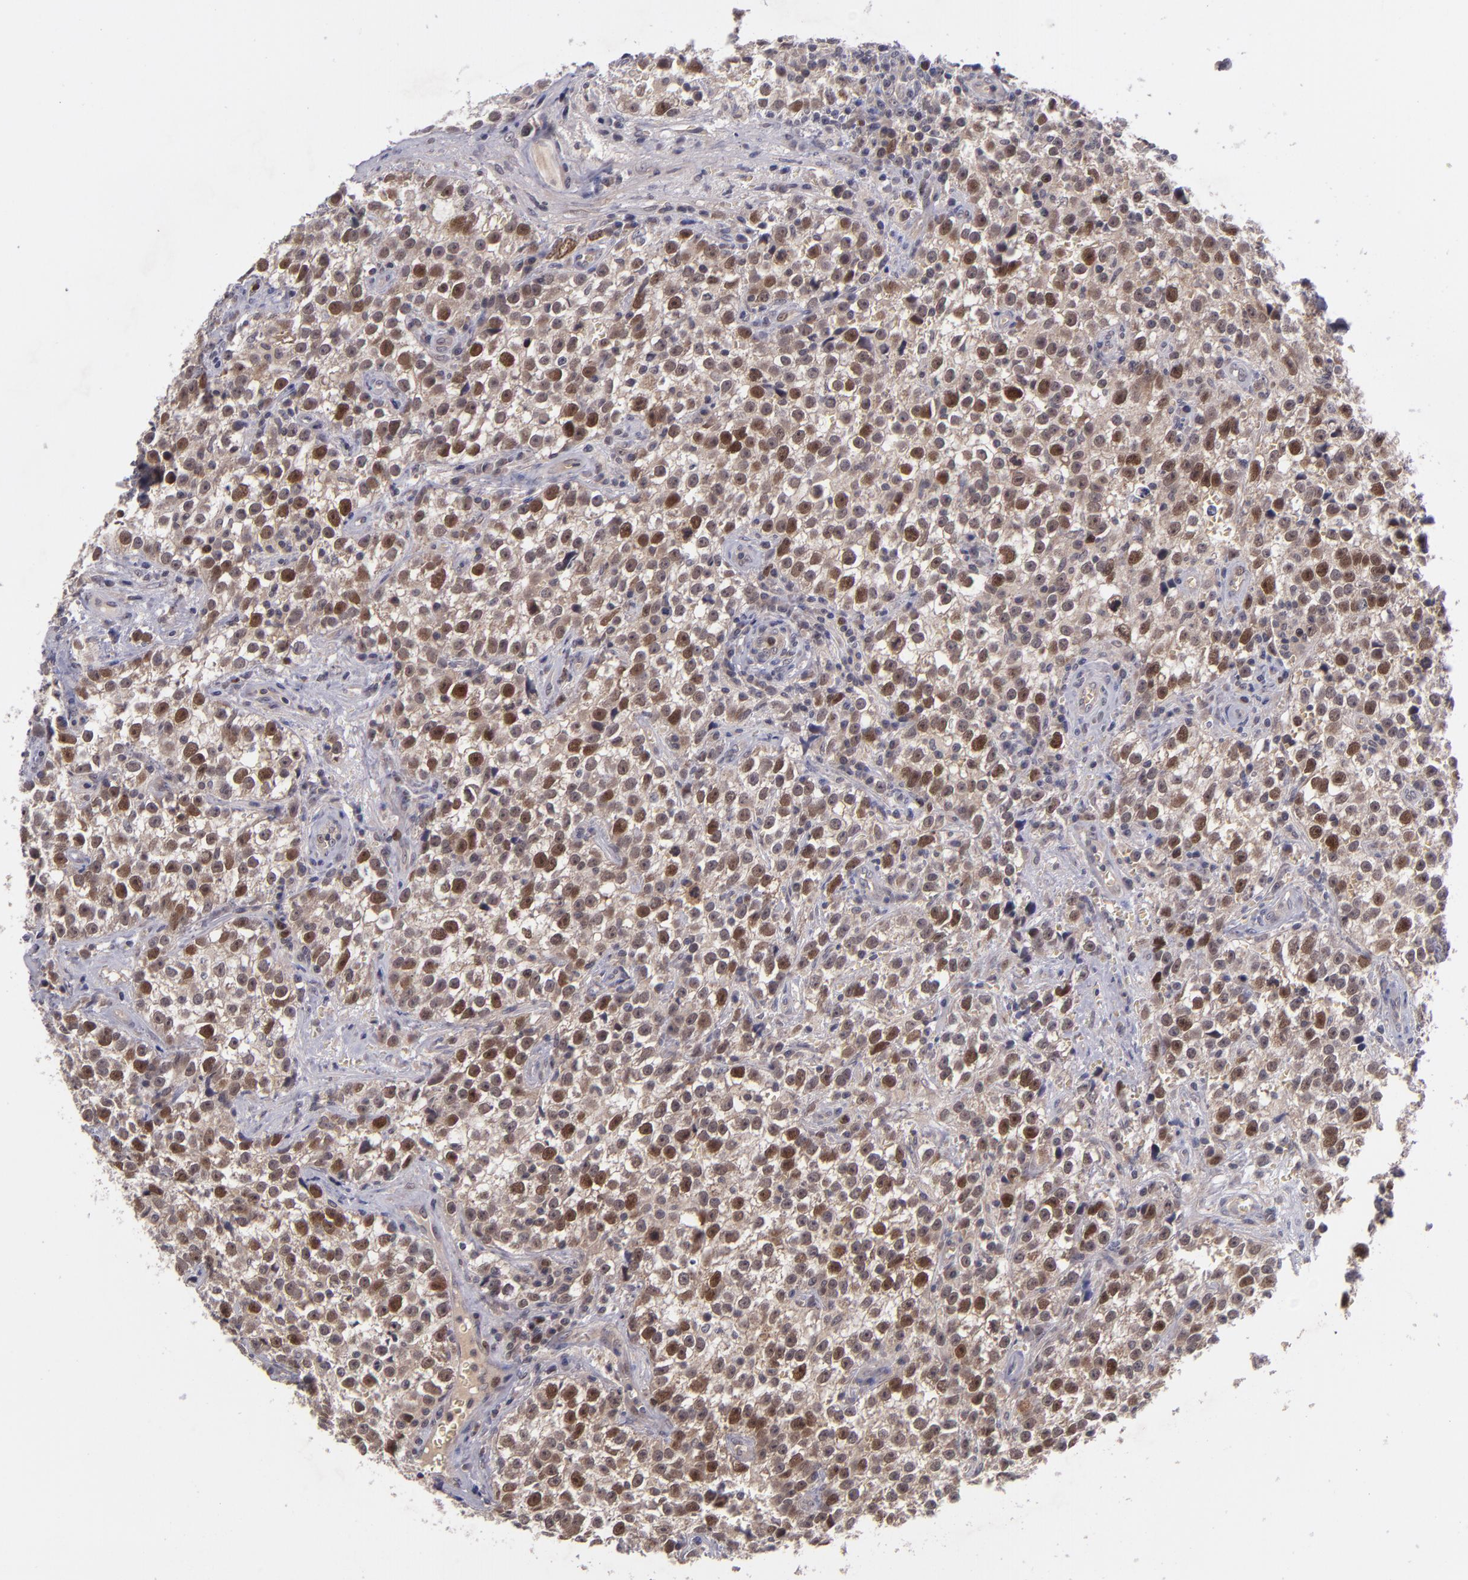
{"staining": {"intensity": "strong", "quantity": "25%-75%", "location": "nuclear"}, "tissue": "testis cancer", "cell_type": "Tumor cells", "image_type": "cancer", "snomed": [{"axis": "morphology", "description": "Seminoma, NOS"}, {"axis": "topography", "description": "Testis"}], "caption": "Tumor cells exhibit high levels of strong nuclear expression in about 25%-75% of cells in seminoma (testis).", "gene": "CDC7", "patient": {"sex": "male", "age": 38}}